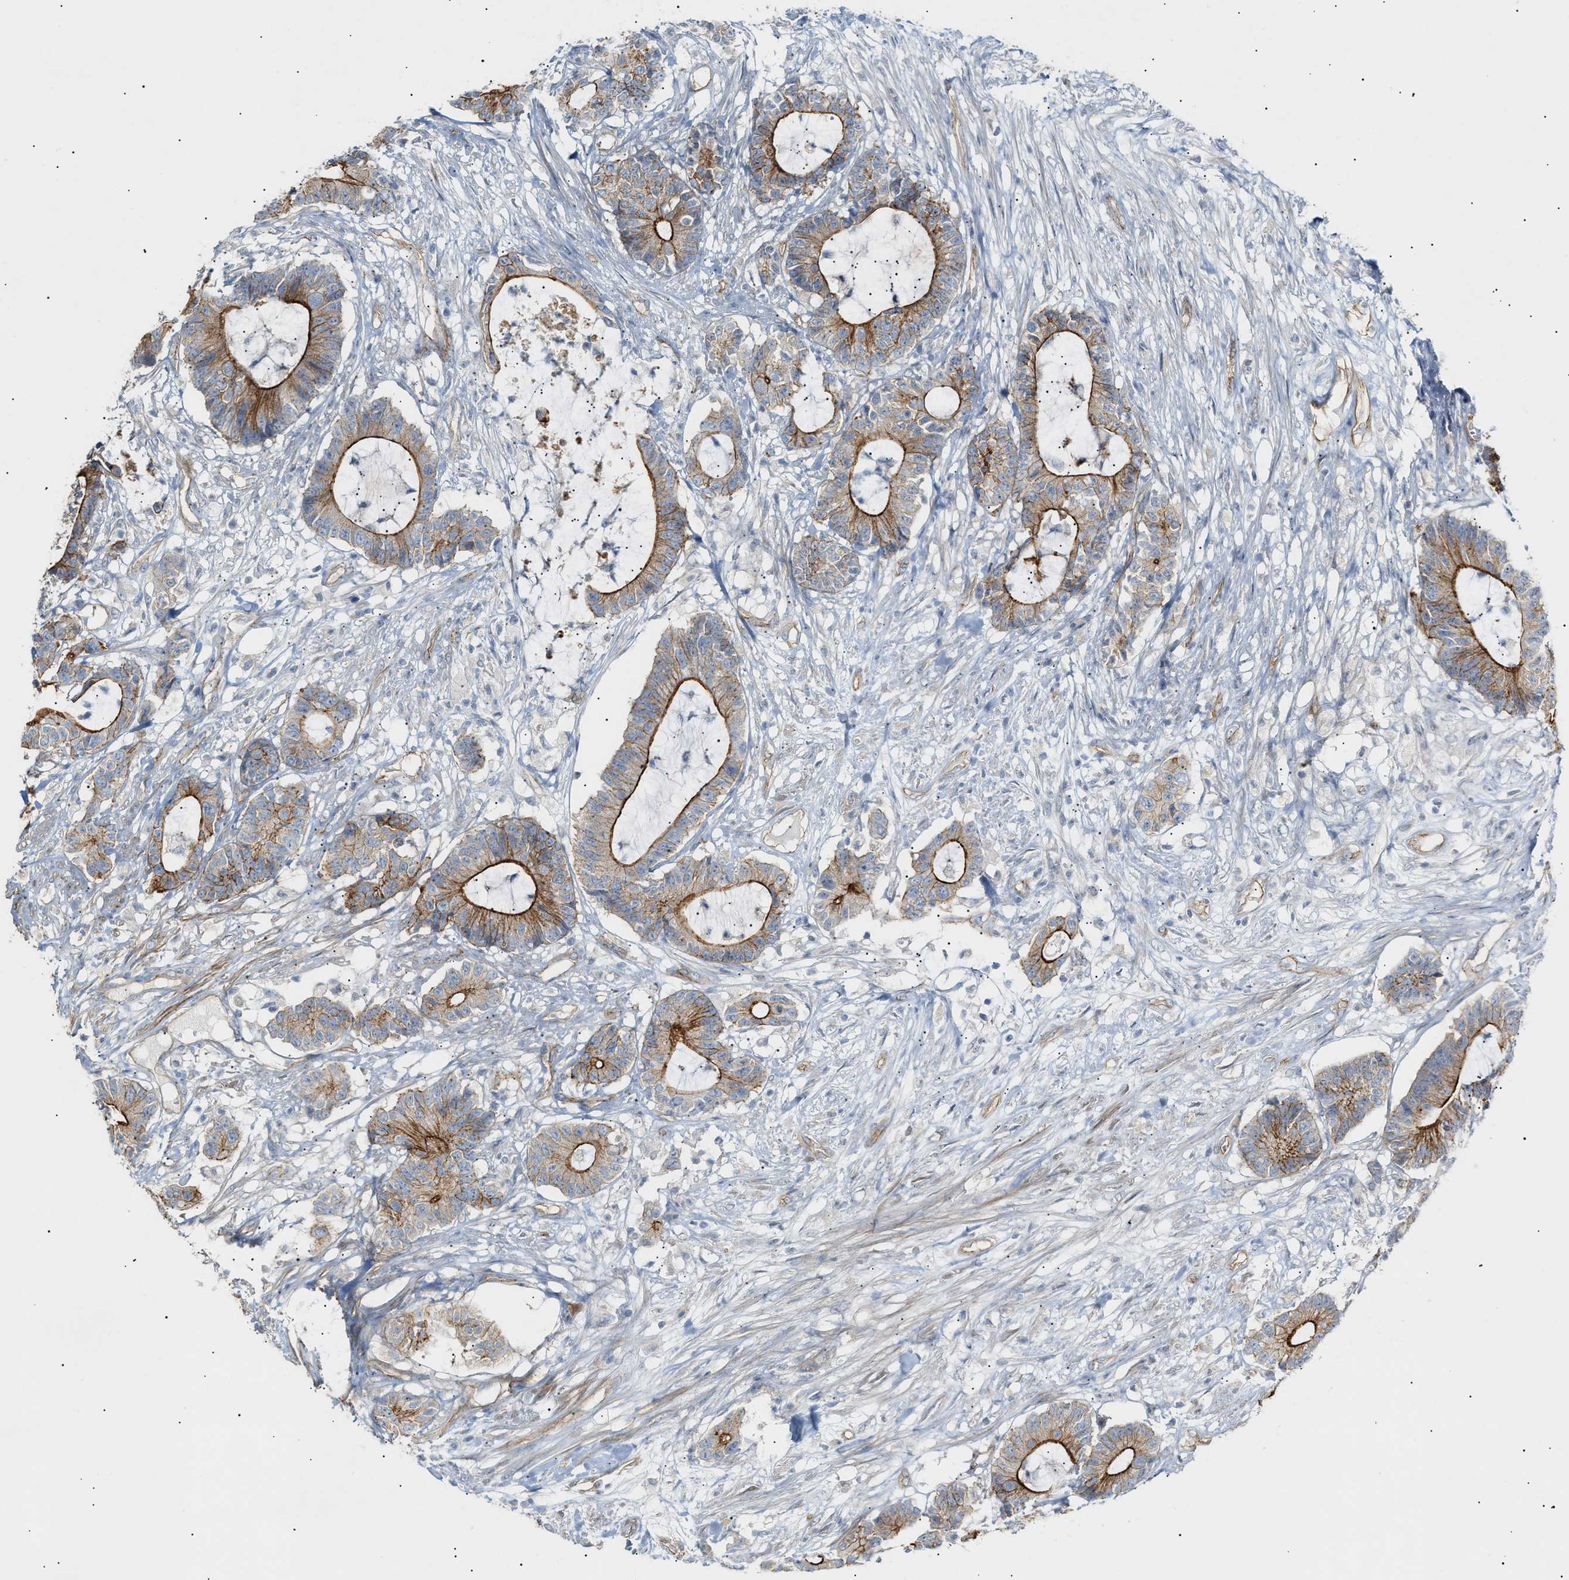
{"staining": {"intensity": "strong", "quantity": "25%-75%", "location": "cytoplasmic/membranous"}, "tissue": "colorectal cancer", "cell_type": "Tumor cells", "image_type": "cancer", "snomed": [{"axis": "morphology", "description": "Adenocarcinoma, NOS"}, {"axis": "topography", "description": "Colon"}], "caption": "A photomicrograph of colorectal cancer stained for a protein demonstrates strong cytoplasmic/membranous brown staining in tumor cells.", "gene": "ZFHX2", "patient": {"sex": "female", "age": 84}}